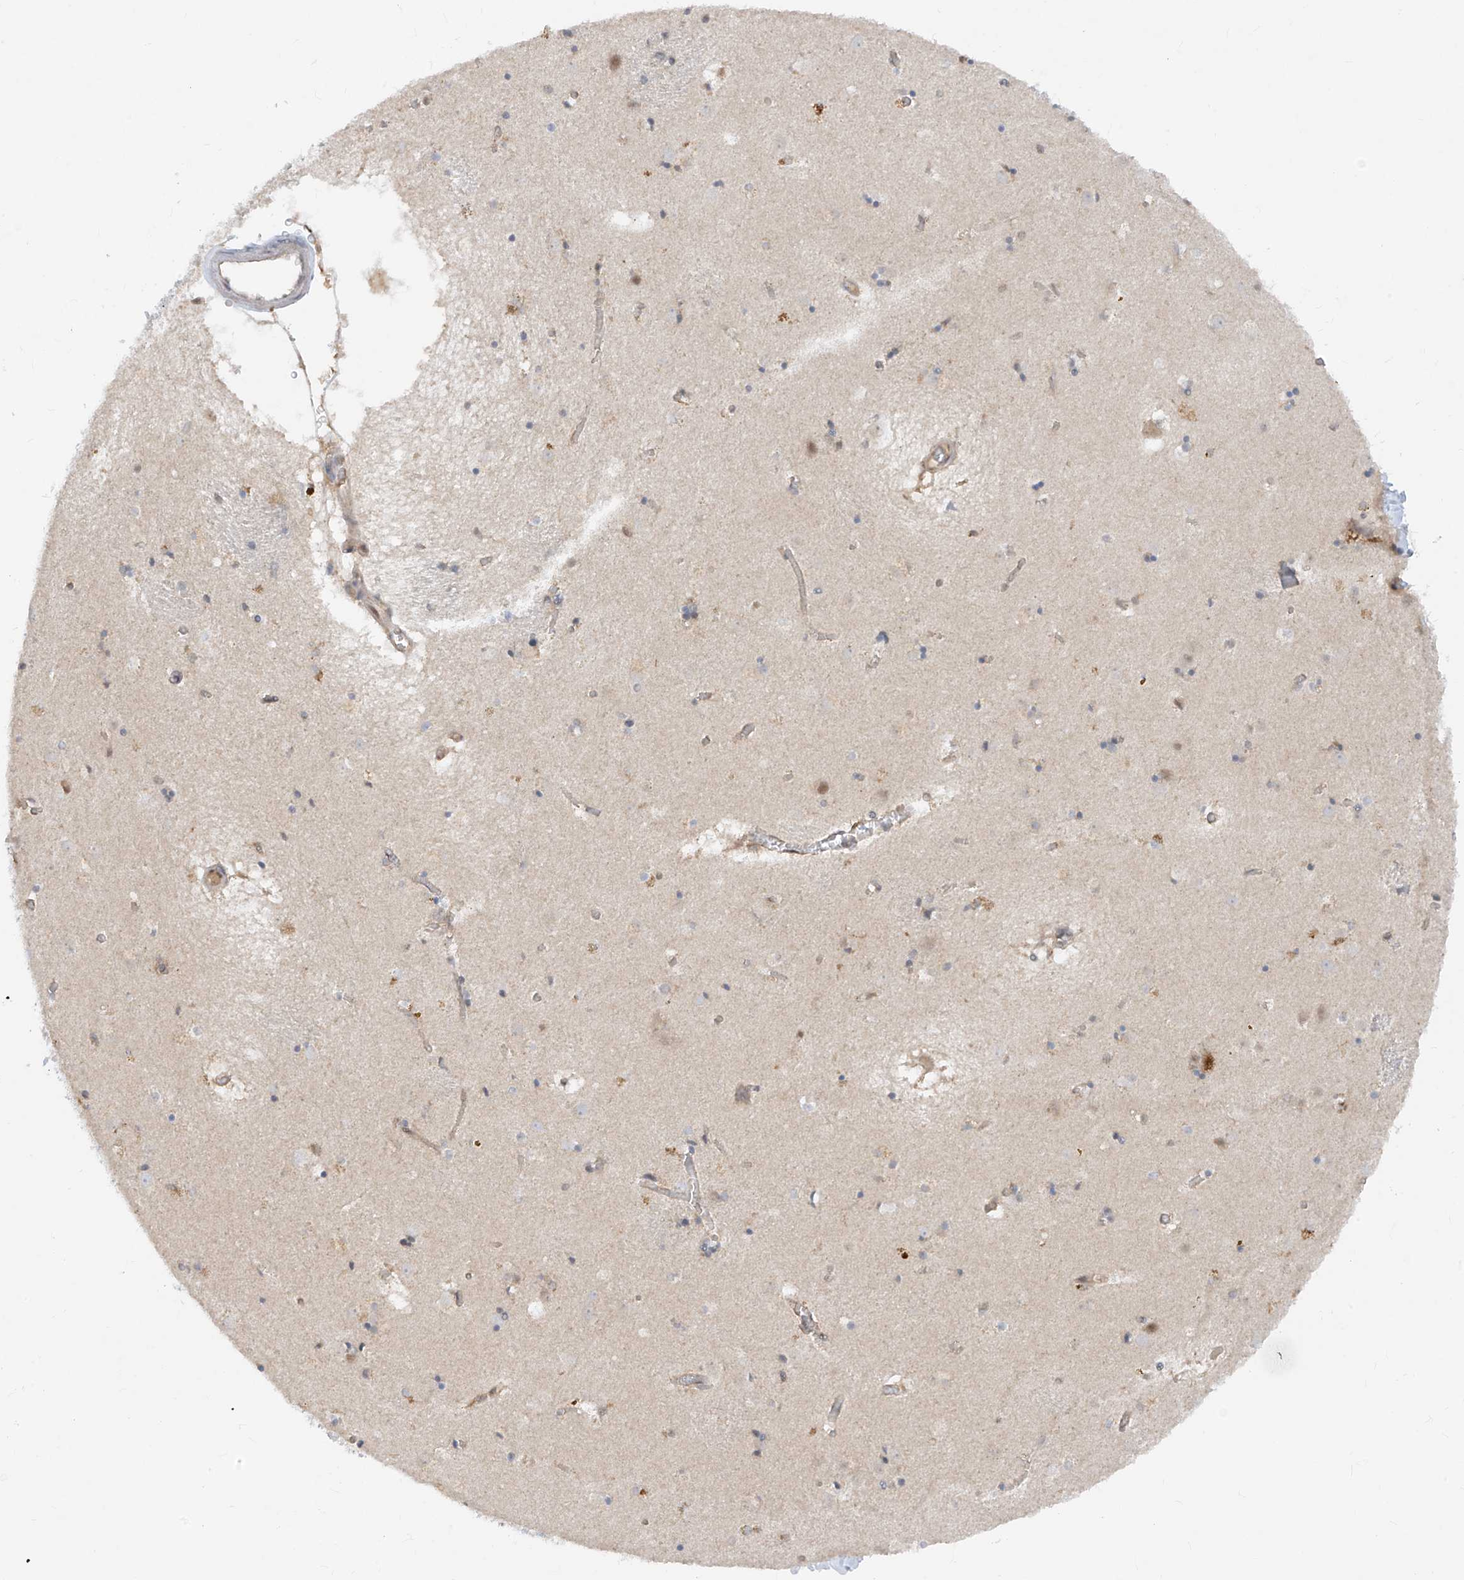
{"staining": {"intensity": "weak", "quantity": "<25%", "location": "cytoplasmic/membranous"}, "tissue": "caudate", "cell_type": "Glial cells", "image_type": "normal", "snomed": [{"axis": "morphology", "description": "Normal tissue, NOS"}, {"axis": "topography", "description": "Lateral ventricle wall"}], "caption": "Immunohistochemistry (IHC) micrograph of normal caudate: human caudate stained with DAB reveals no significant protein expression in glial cells.", "gene": "ZNF358", "patient": {"sex": "male", "age": 70}}